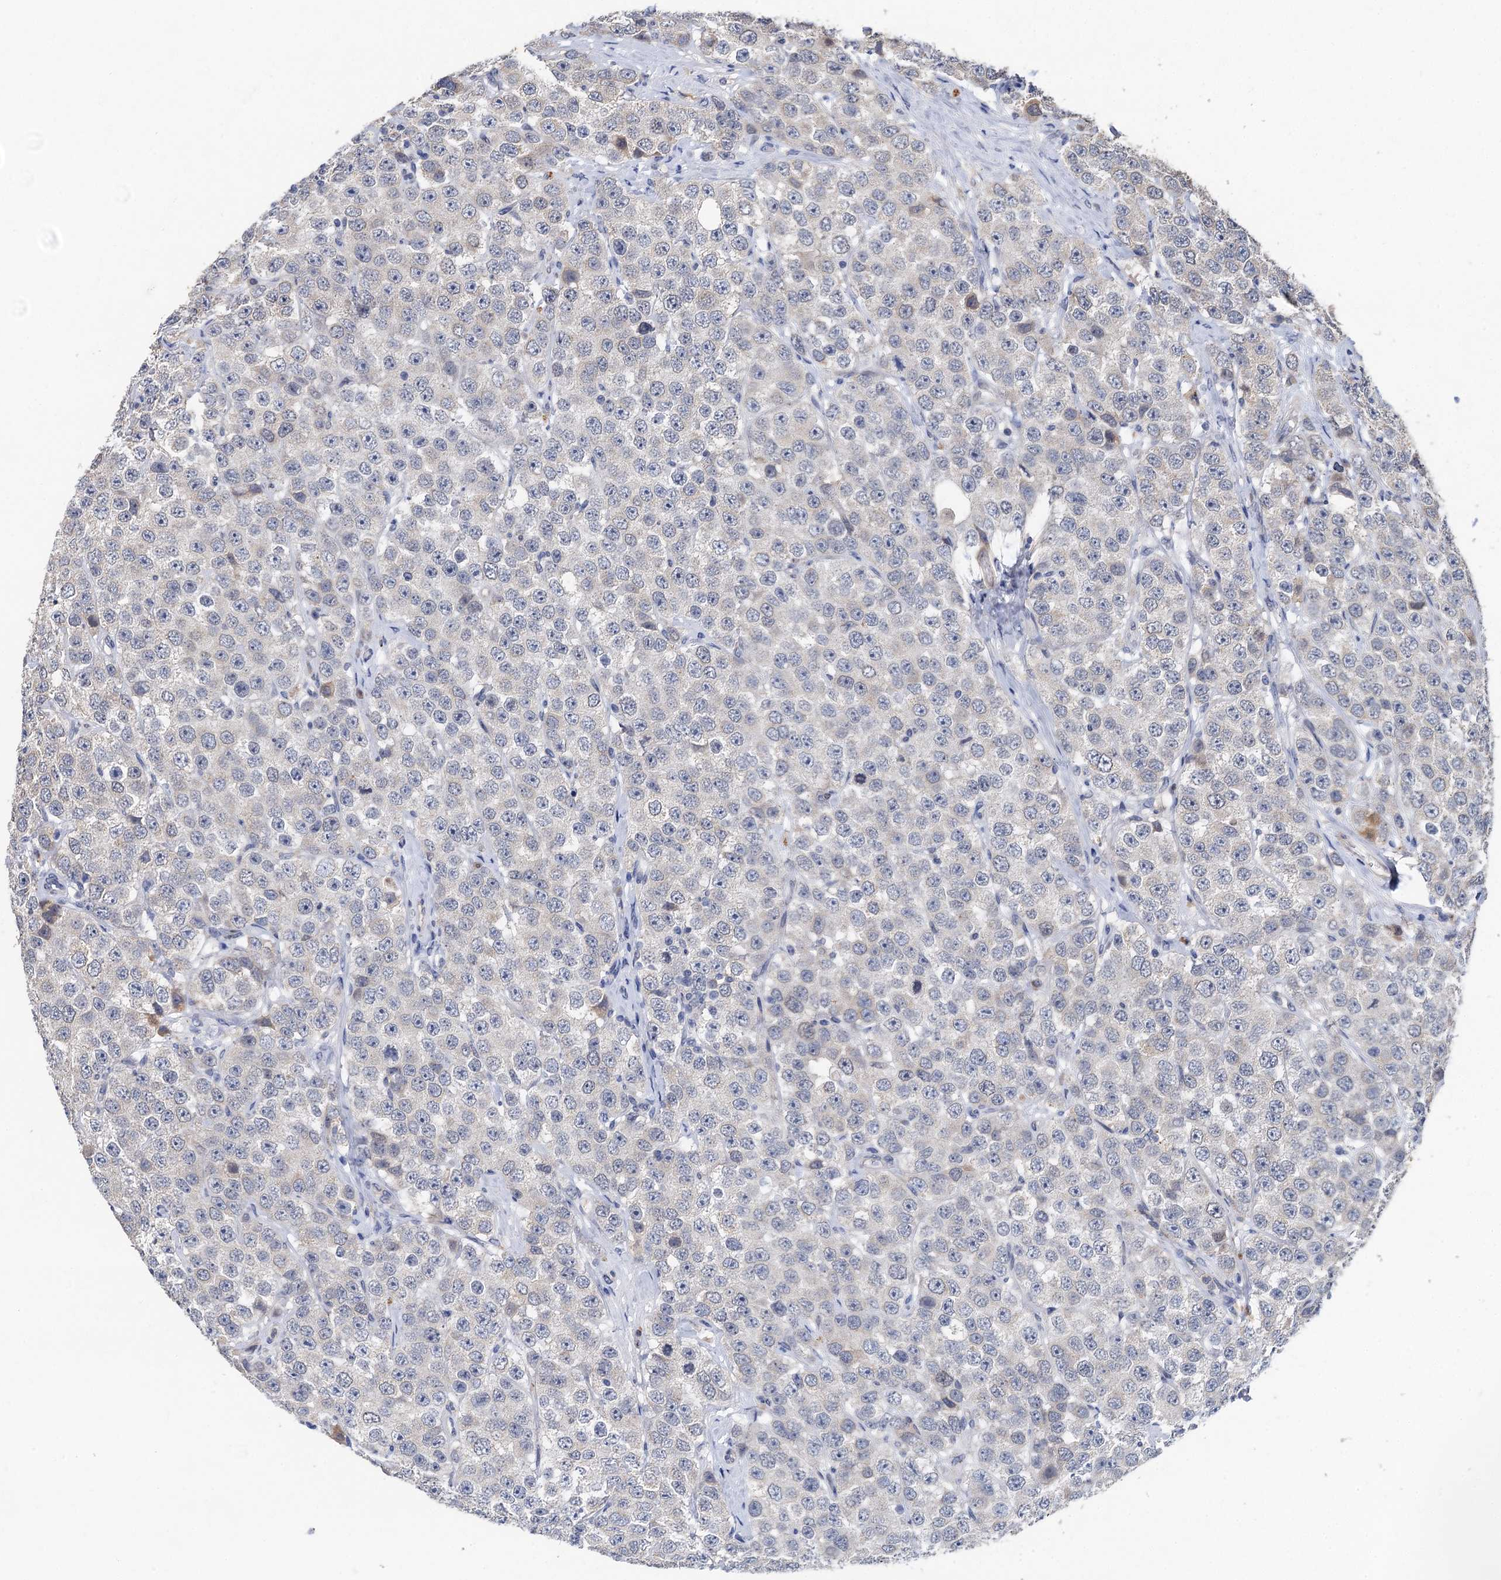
{"staining": {"intensity": "negative", "quantity": "none", "location": "none"}, "tissue": "testis cancer", "cell_type": "Tumor cells", "image_type": "cancer", "snomed": [{"axis": "morphology", "description": "Seminoma, NOS"}, {"axis": "topography", "description": "Testis"}], "caption": "Image shows no significant protein staining in tumor cells of testis cancer (seminoma). Brightfield microscopy of immunohistochemistry (IHC) stained with DAB (brown) and hematoxylin (blue), captured at high magnification.", "gene": "TMEM39B", "patient": {"sex": "male", "age": 28}}